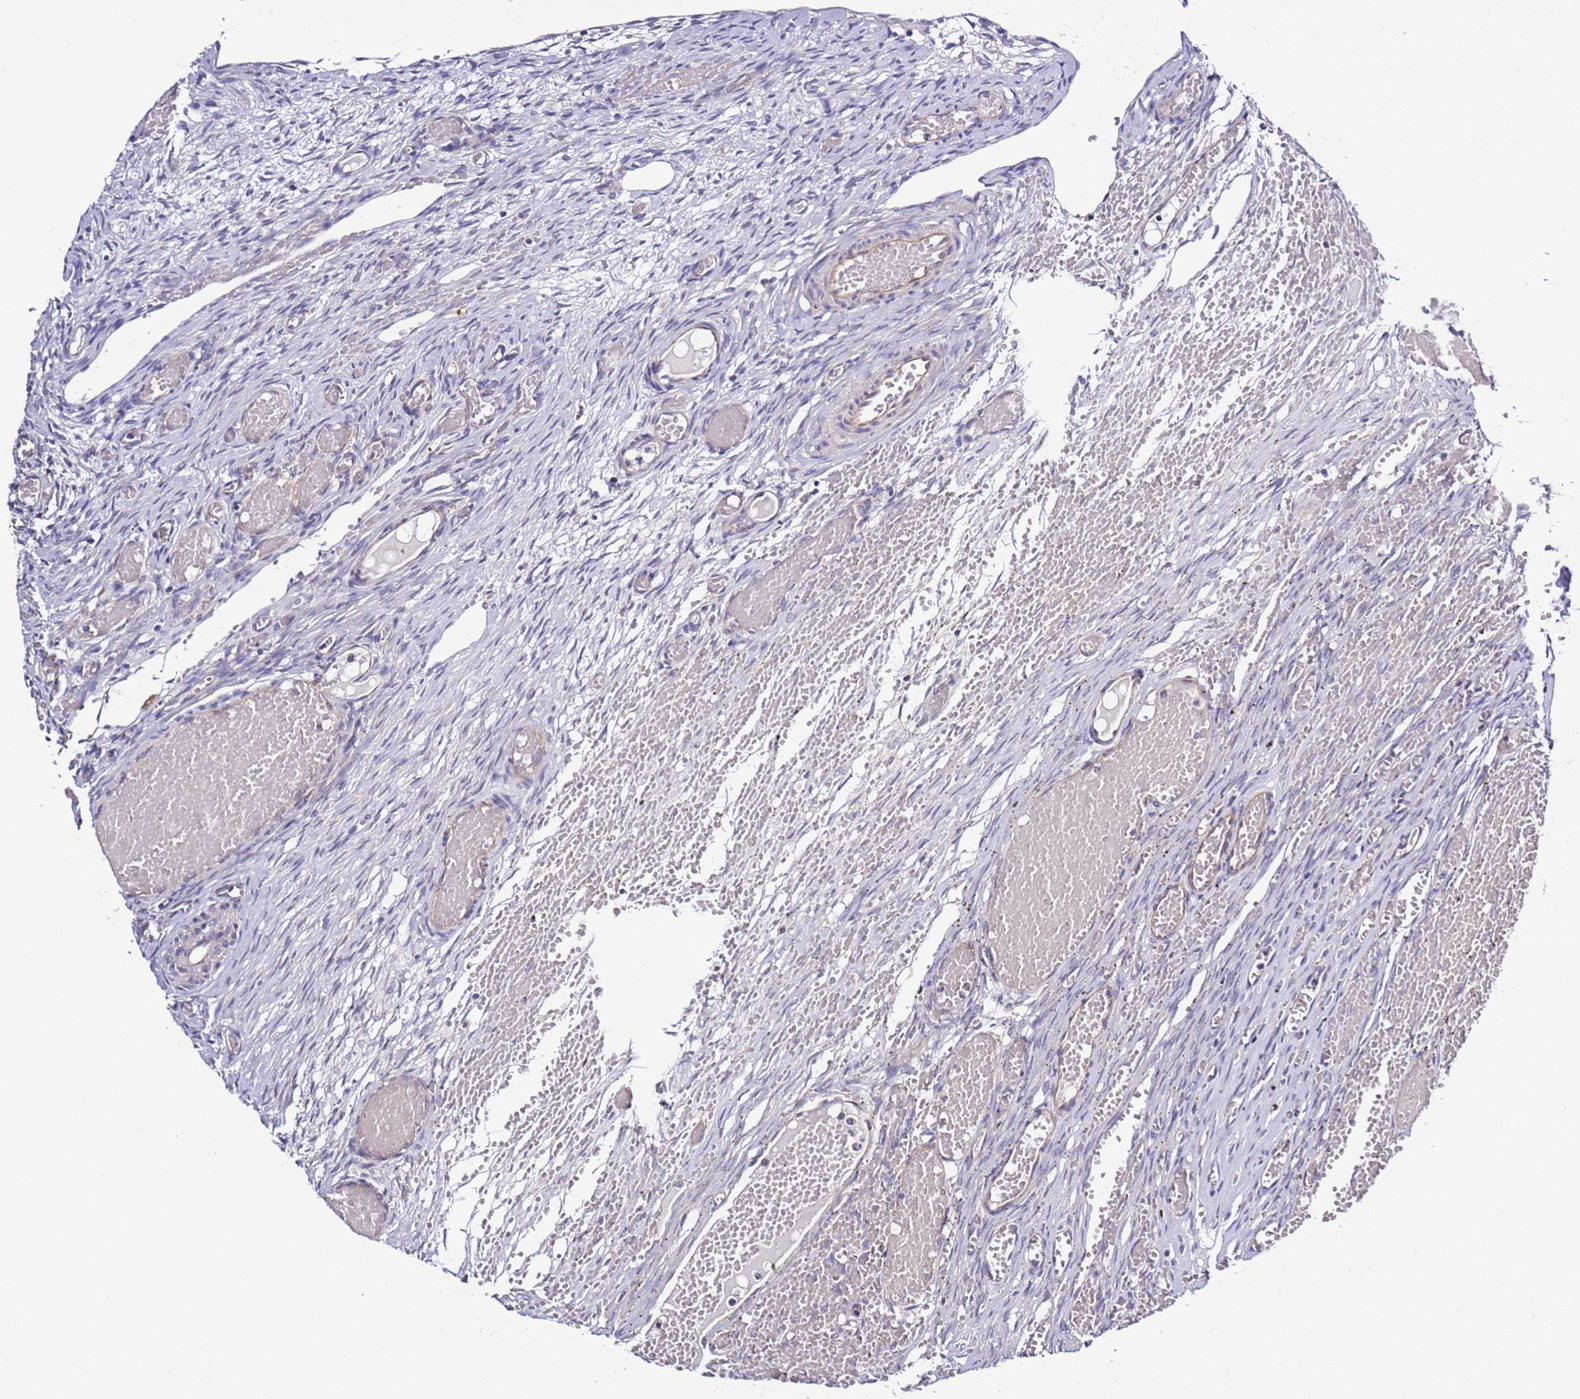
{"staining": {"intensity": "weak", "quantity": ">75%", "location": "cytoplasmic/membranous"}, "tissue": "ovary", "cell_type": "Follicle cells", "image_type": "normal", "snomed": [{"axis": "morphology", "description": "Adenocarcinoma, NOS"}, {"axis": "topography", "description": "Endometrium"}], "caption": "Protein expression analysis of normal human ovary reveals weak cytoplasmic/membranous expression in approximately >75% of follicle cells.", "gene": "SPCS1", "patient": {"sex": "female", "age": 32}}